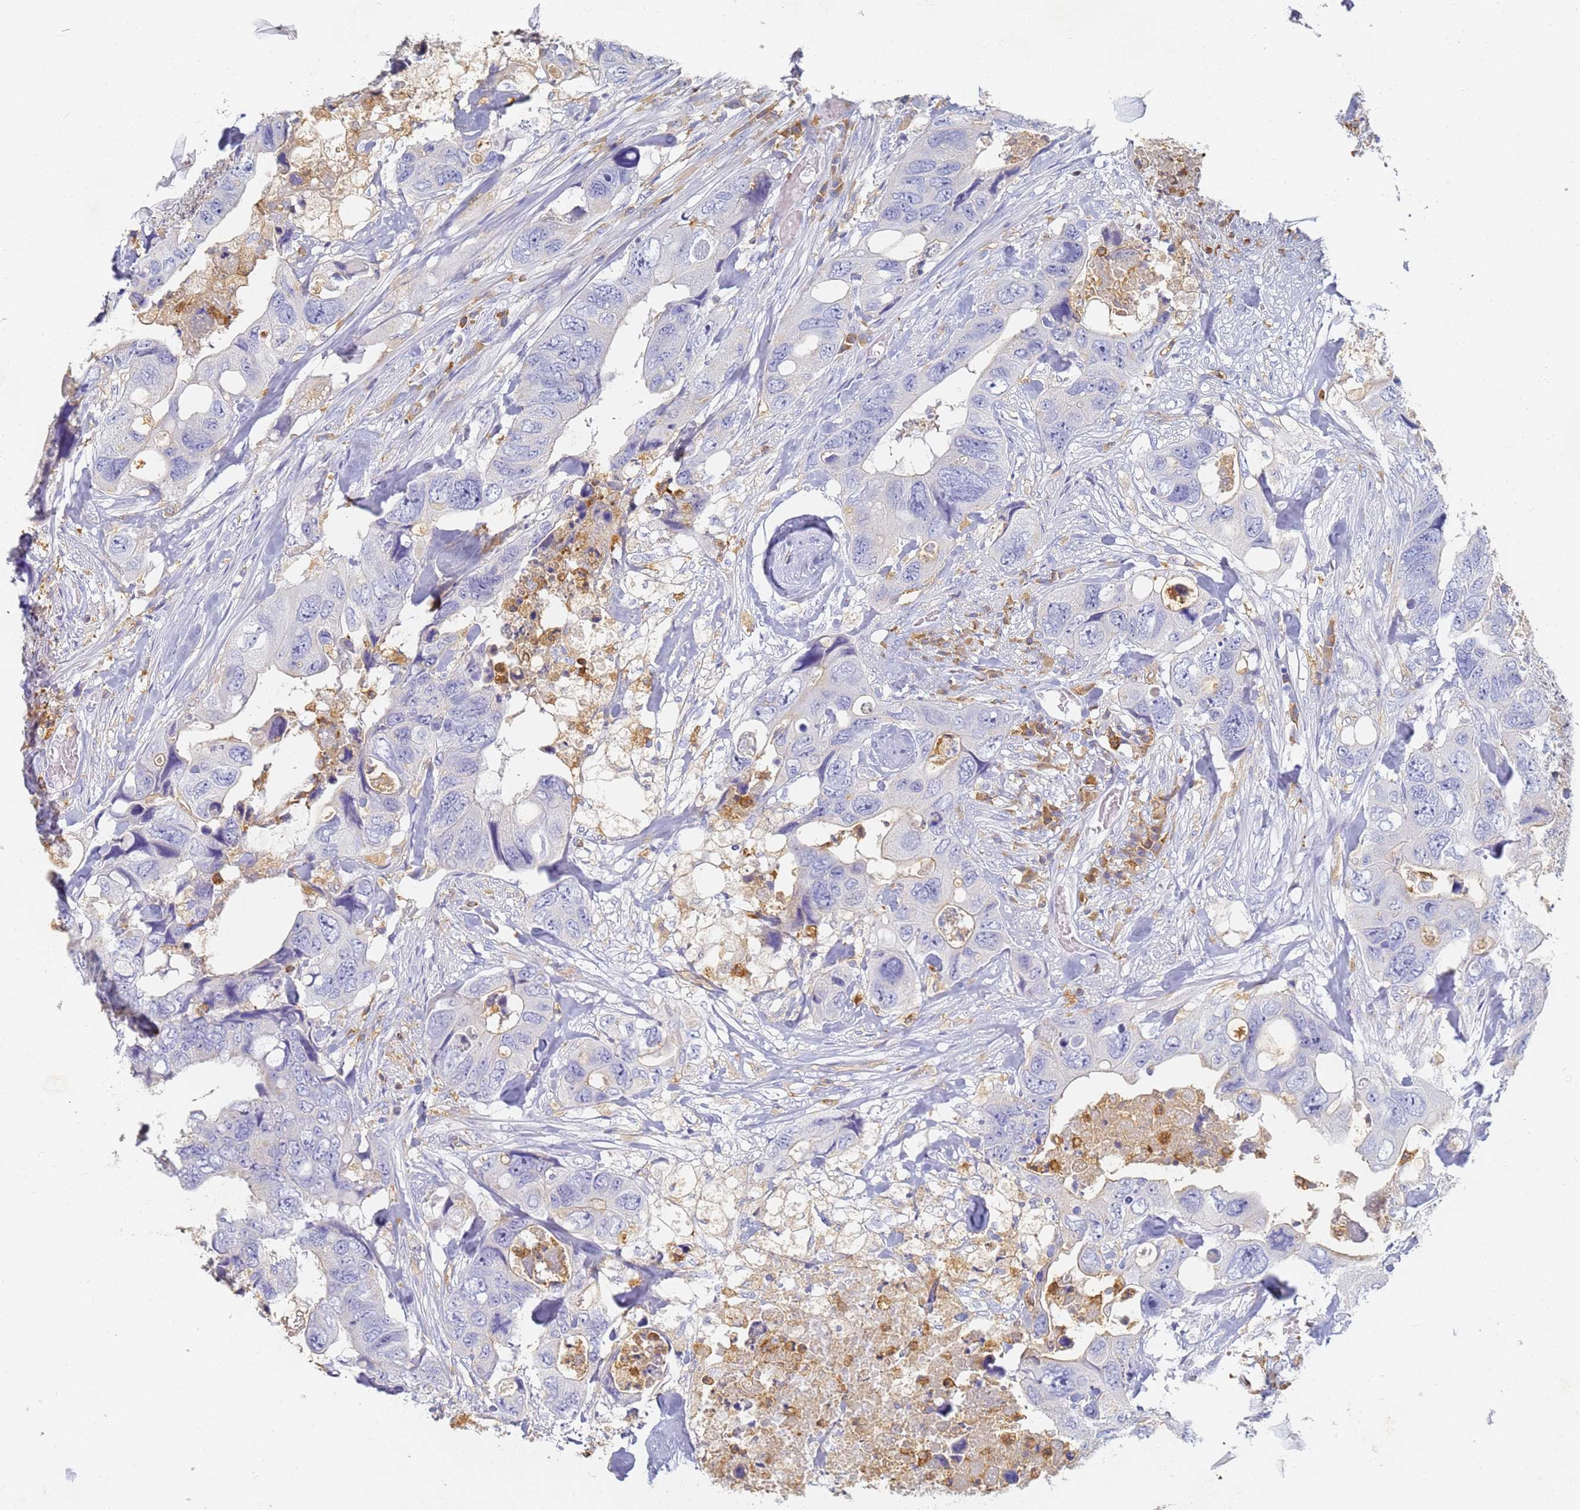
{"staining": {"intensity": "negative", "quantity": "none", "location": "none"}, "tissue": "colorectal cancer", "cell_type": "Tumor cells", "image_type": "cancer", "snomed": [{"axis": "morphology", "description": "Adenocarcinoma, NOS"}, {"axis": "topography", "description": "Rectum"}], "caption": "Tumor cells are negative for brown protein staining in colorectal adenocarcinoma. Nuclei are stained in blue.", "gene": "BIN2", "patient": {"sex": "male", "age": 57}}